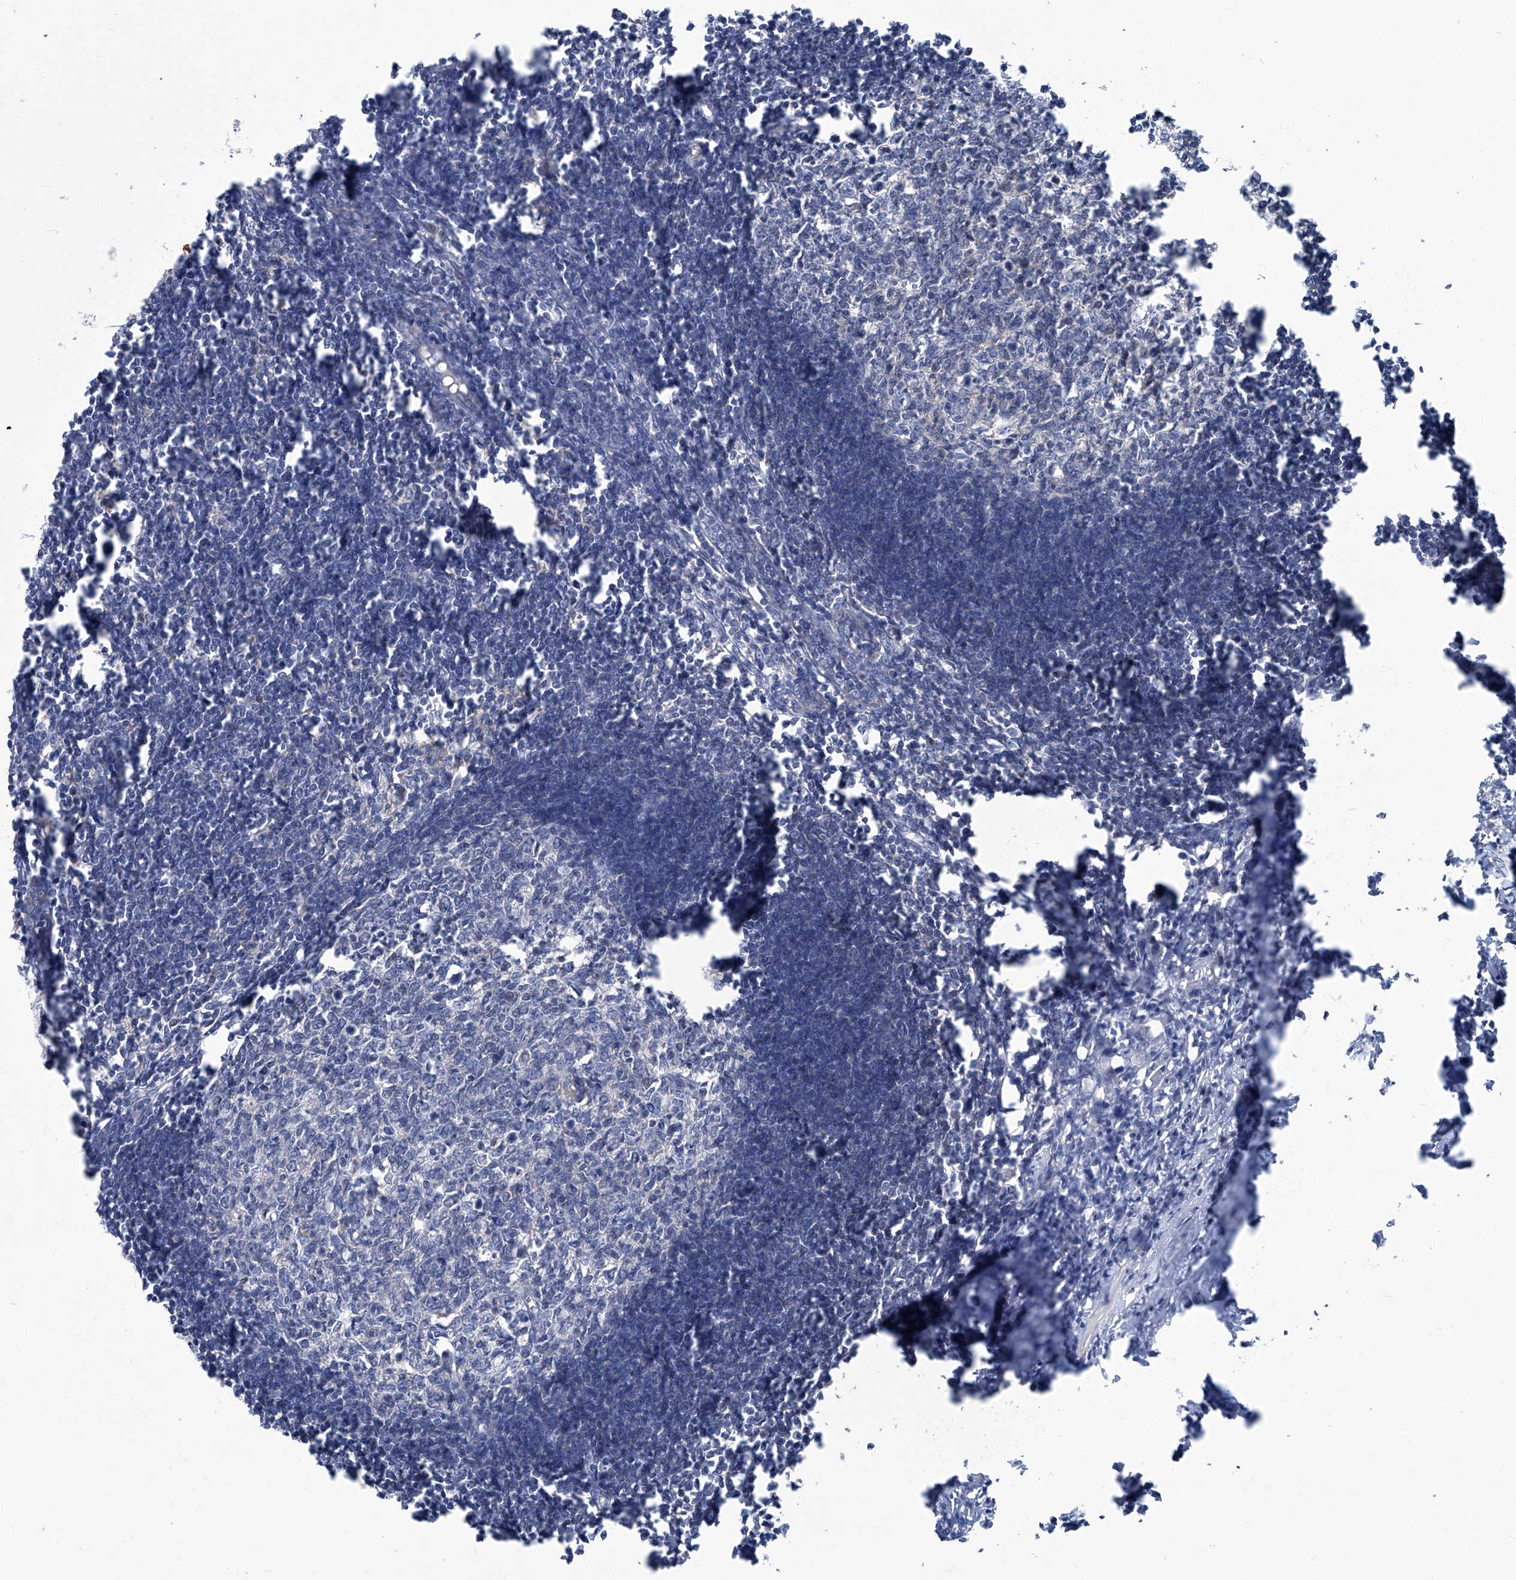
{"staining": {"intensity": "negative", "quantity": "none", "location": "none"}, "tissue": "lymph node", "cell_type": "Germinal center cells", "image_type": "normal", "snomed": [{"axis": "morphology", "description": "Normal tissue, NOS"}, {"axis": "morphology", "description": "Malignant melanoma, Metastatic site"}, {"axis": "topography", "description": "Lymph node"}], "caption": "Immunohistochemical staining of unremarkable human lymph node displays no significant expression in germinal center cells. Brightfield microscopy of immunohistochemistry (IHC) stained with DAB (3,3'-diaminobenzidine) (brown) and hematoxylin (blue), captured at high magnification.", "gene": "PFKL", "patient": {"sex": "male", "age": 41}}